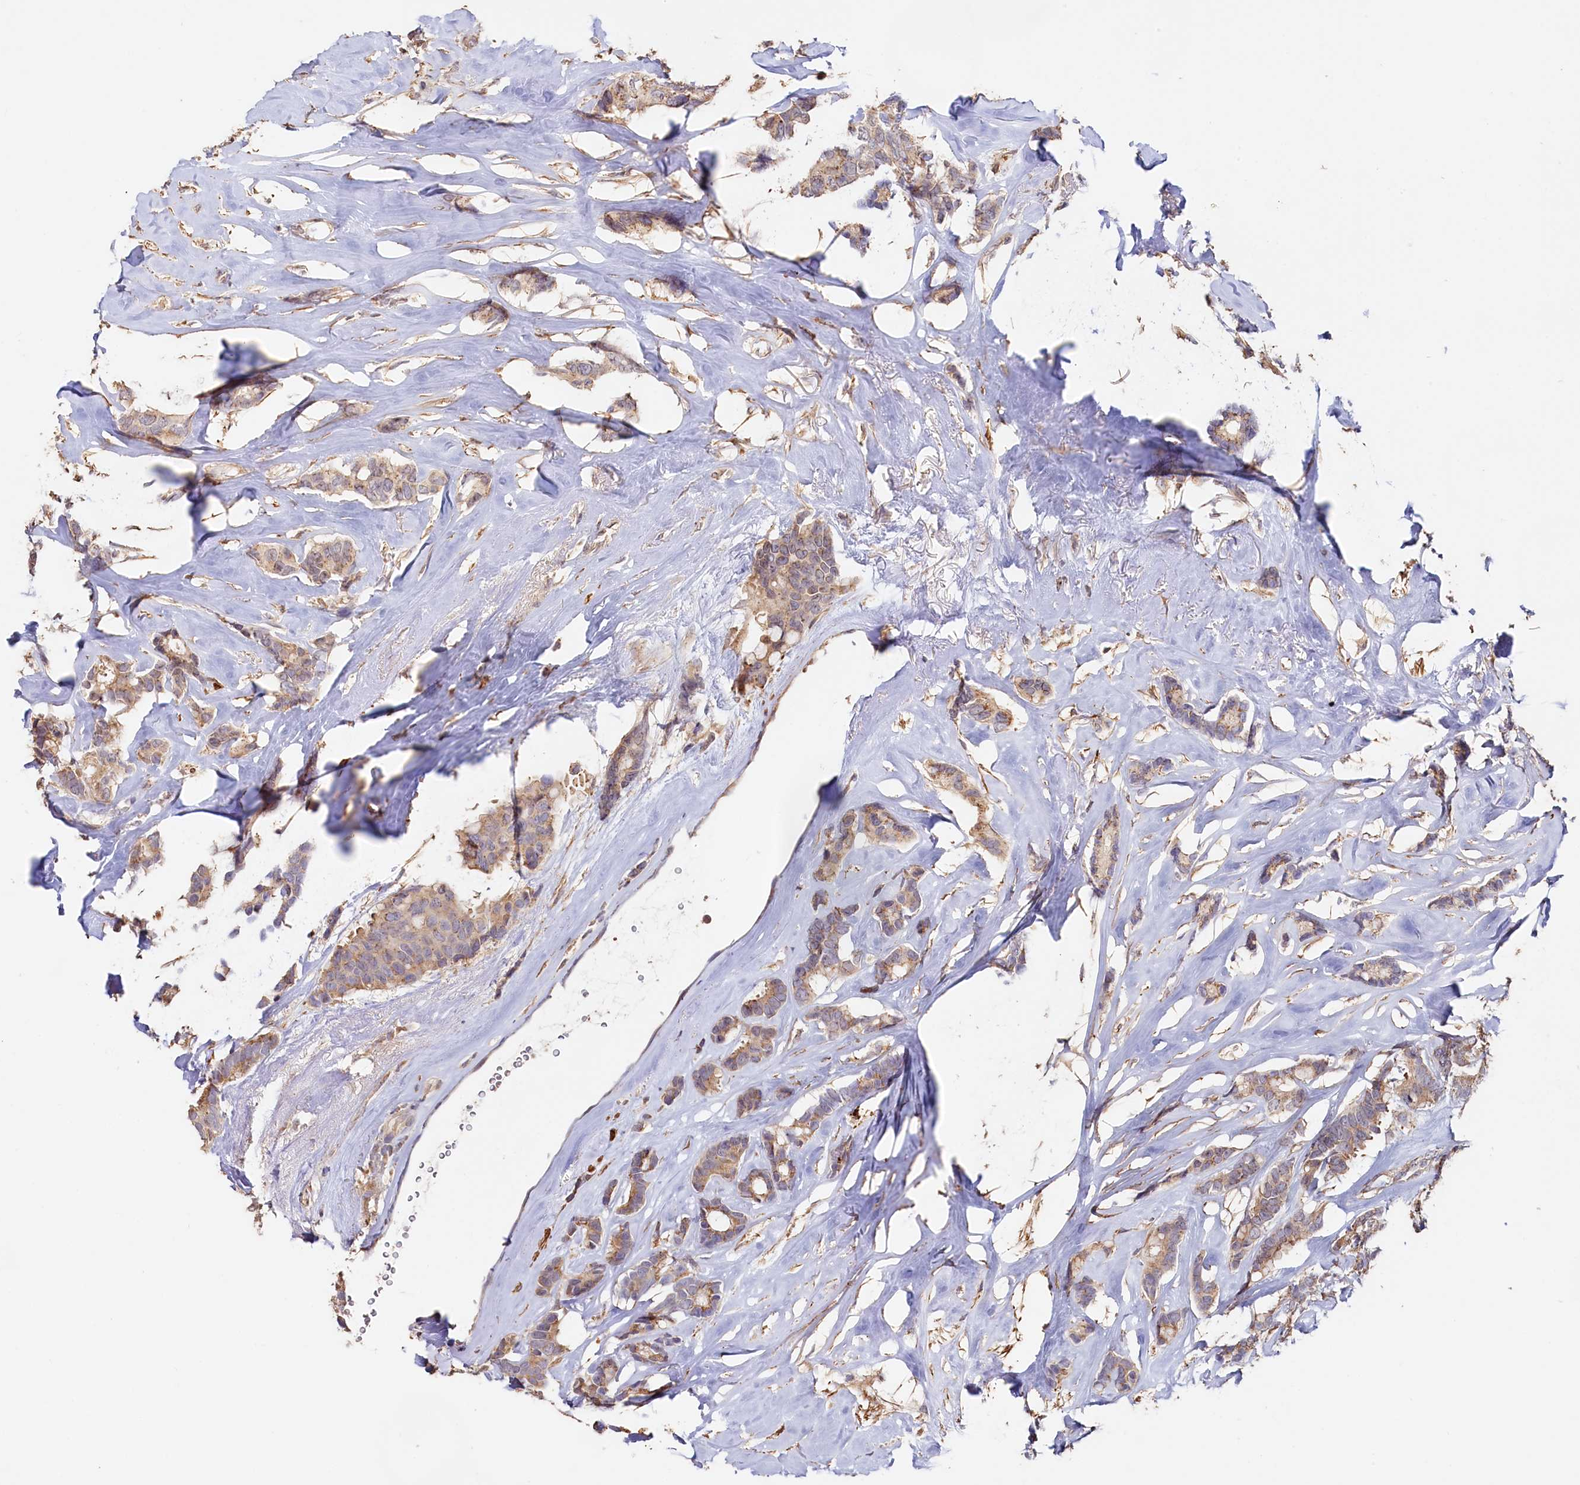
{"staining": {"intensity": "moderate", "quantity": ">75%", "location": "cytoplasmic/membranous"}, "tissue": "breast cancer", "cell_type": "Tumor cells", "image_type": "cancer", "snomed": [{"axis": "morphology", "description": "Duct carcinoma"}, {"axis": "topography", "description": "Breast"}], "caption": "Protein expression analysis of infiltrating ductal carcinoma (breast) demonstrates moderate cytoplasmic/membranous staining in approximately >75% of tumor cells.", "gene": "TANGO6", "patient": {"sex": "female", "age": 40}}